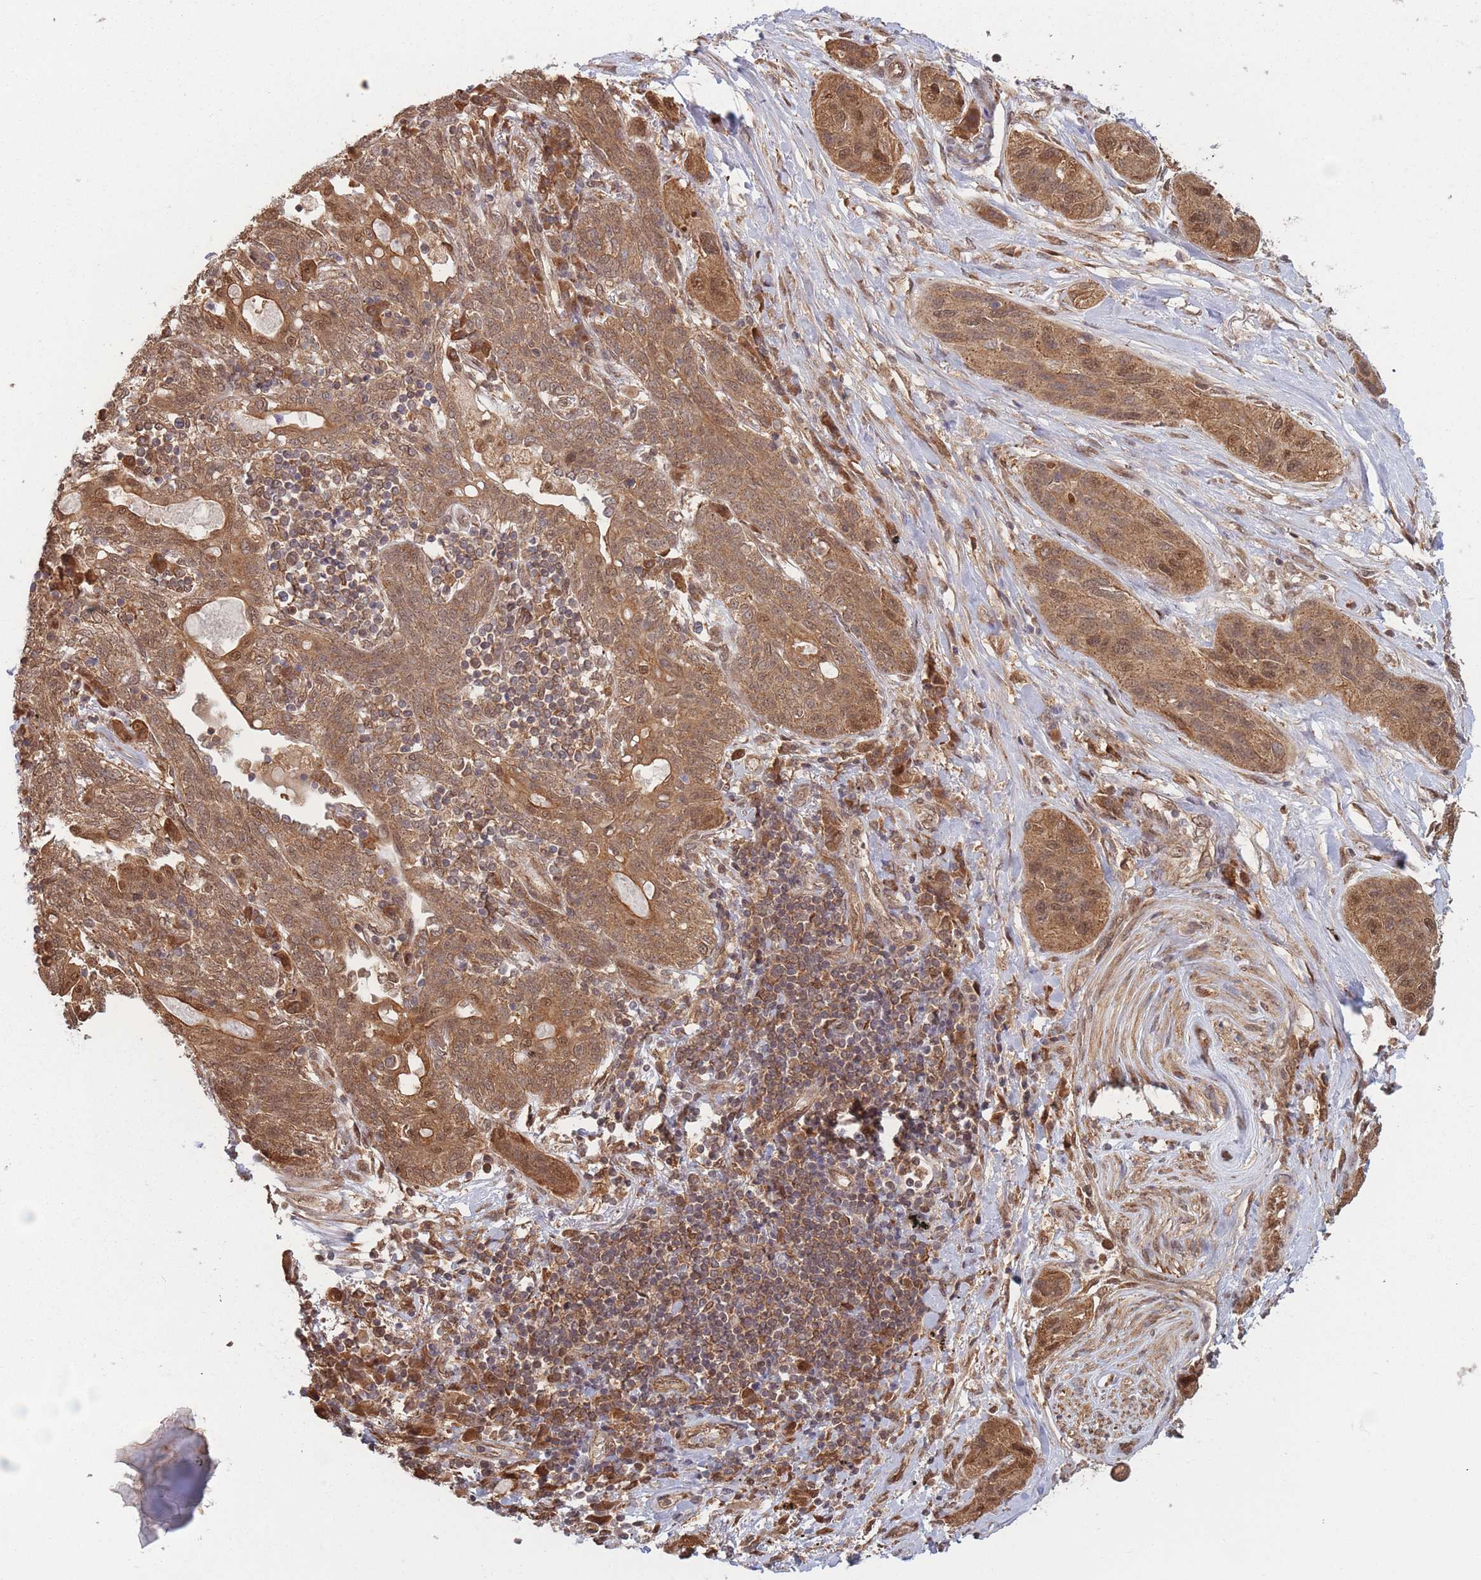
{"staining": {"intensity": "moderate", "quantity": ">75%", "location": "cytoplasmic/membranous,nuclear"}, "tissue": "lung cancer", "cell_type": "Tumor cells", "image_type": "cancer", "snomed": [{"axis": "morphology", "description": "Squamous cell carcinoma, NOS"}, {"axis": "topography", "description": "Lung"}], "caption": "The histopathology image reveals immunohistochemical staining of lung cancer. There is moderate cytoplasmic/membranous and nuclear staining is appreciated in approximately >75% of tumor cells.", "gene": "PODXL2", "patient": {"sex": "female", "age": 70}}